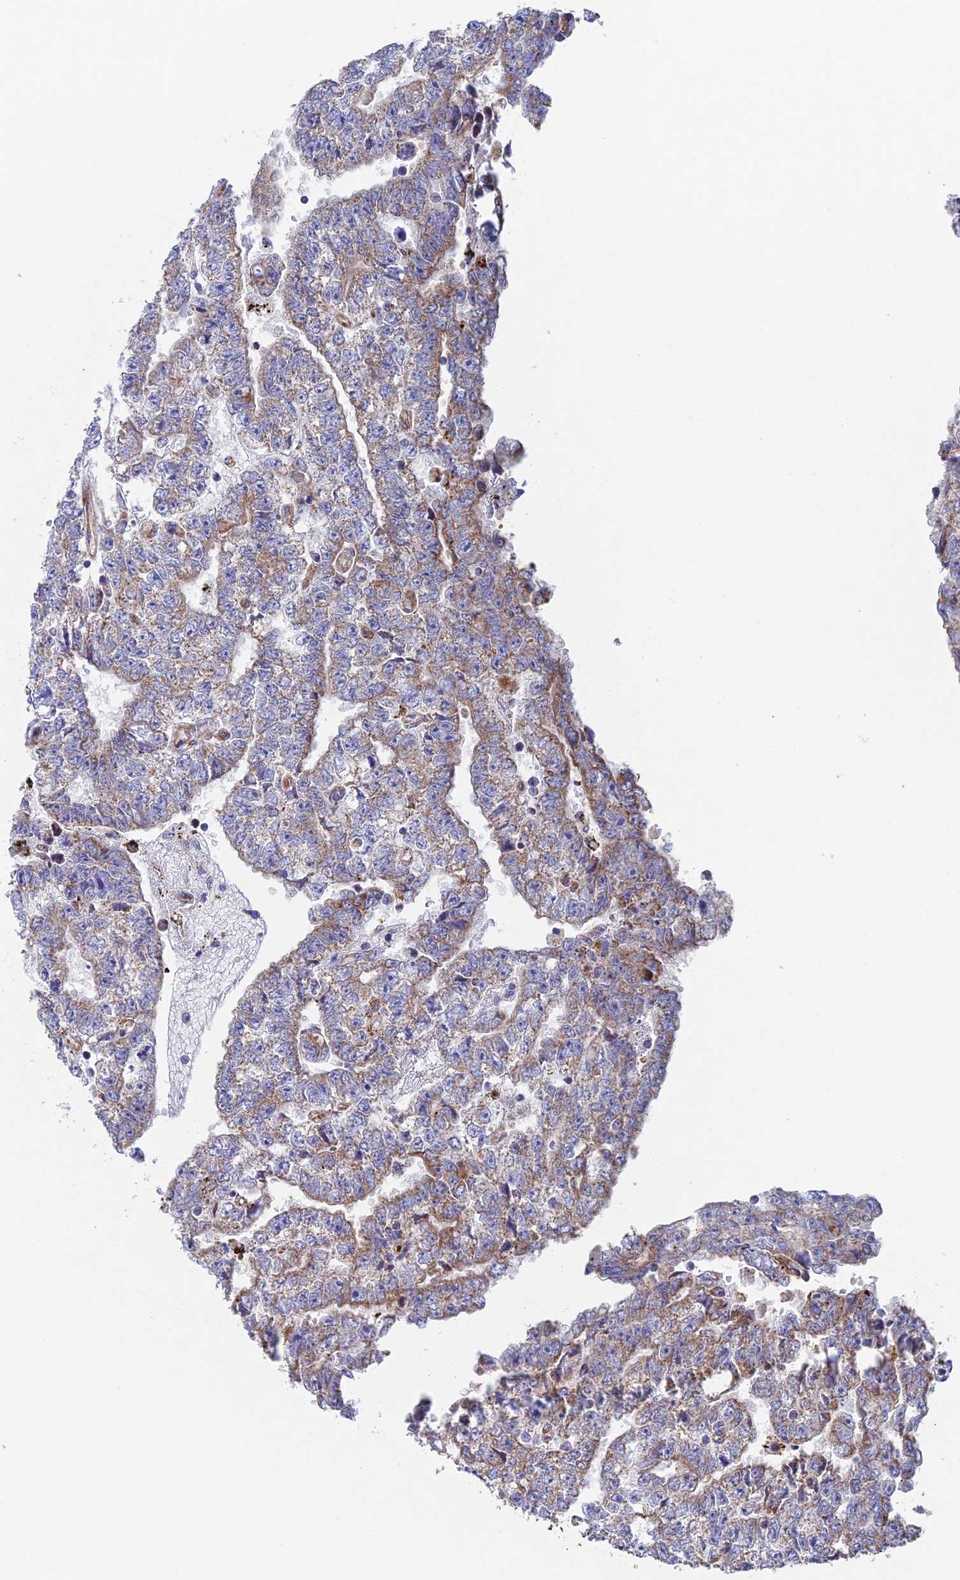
{"staining": {"intensity": "weak", "quantity": "25%-75%", "location": "cytoplasmic/membranous"}, "tissue": "testis cancer", "cell_type": "Tumor cells", "image_type": "cancer", "snomed": [{"axis": "morphology", "description": "Carcinoma, Embryonal, NOS"}, {"axis": "topography", "description": "Testis"}], "caption": "This image exhibits immunohistochemistry (IHC) staining of human testis embryonal carcinoma, with low weak cytoplasmic/membranous staining in approximately 25%-75% of tumor cells.", "gene": "MRPL1", "patient": {"sex": "male", "age": 25}}